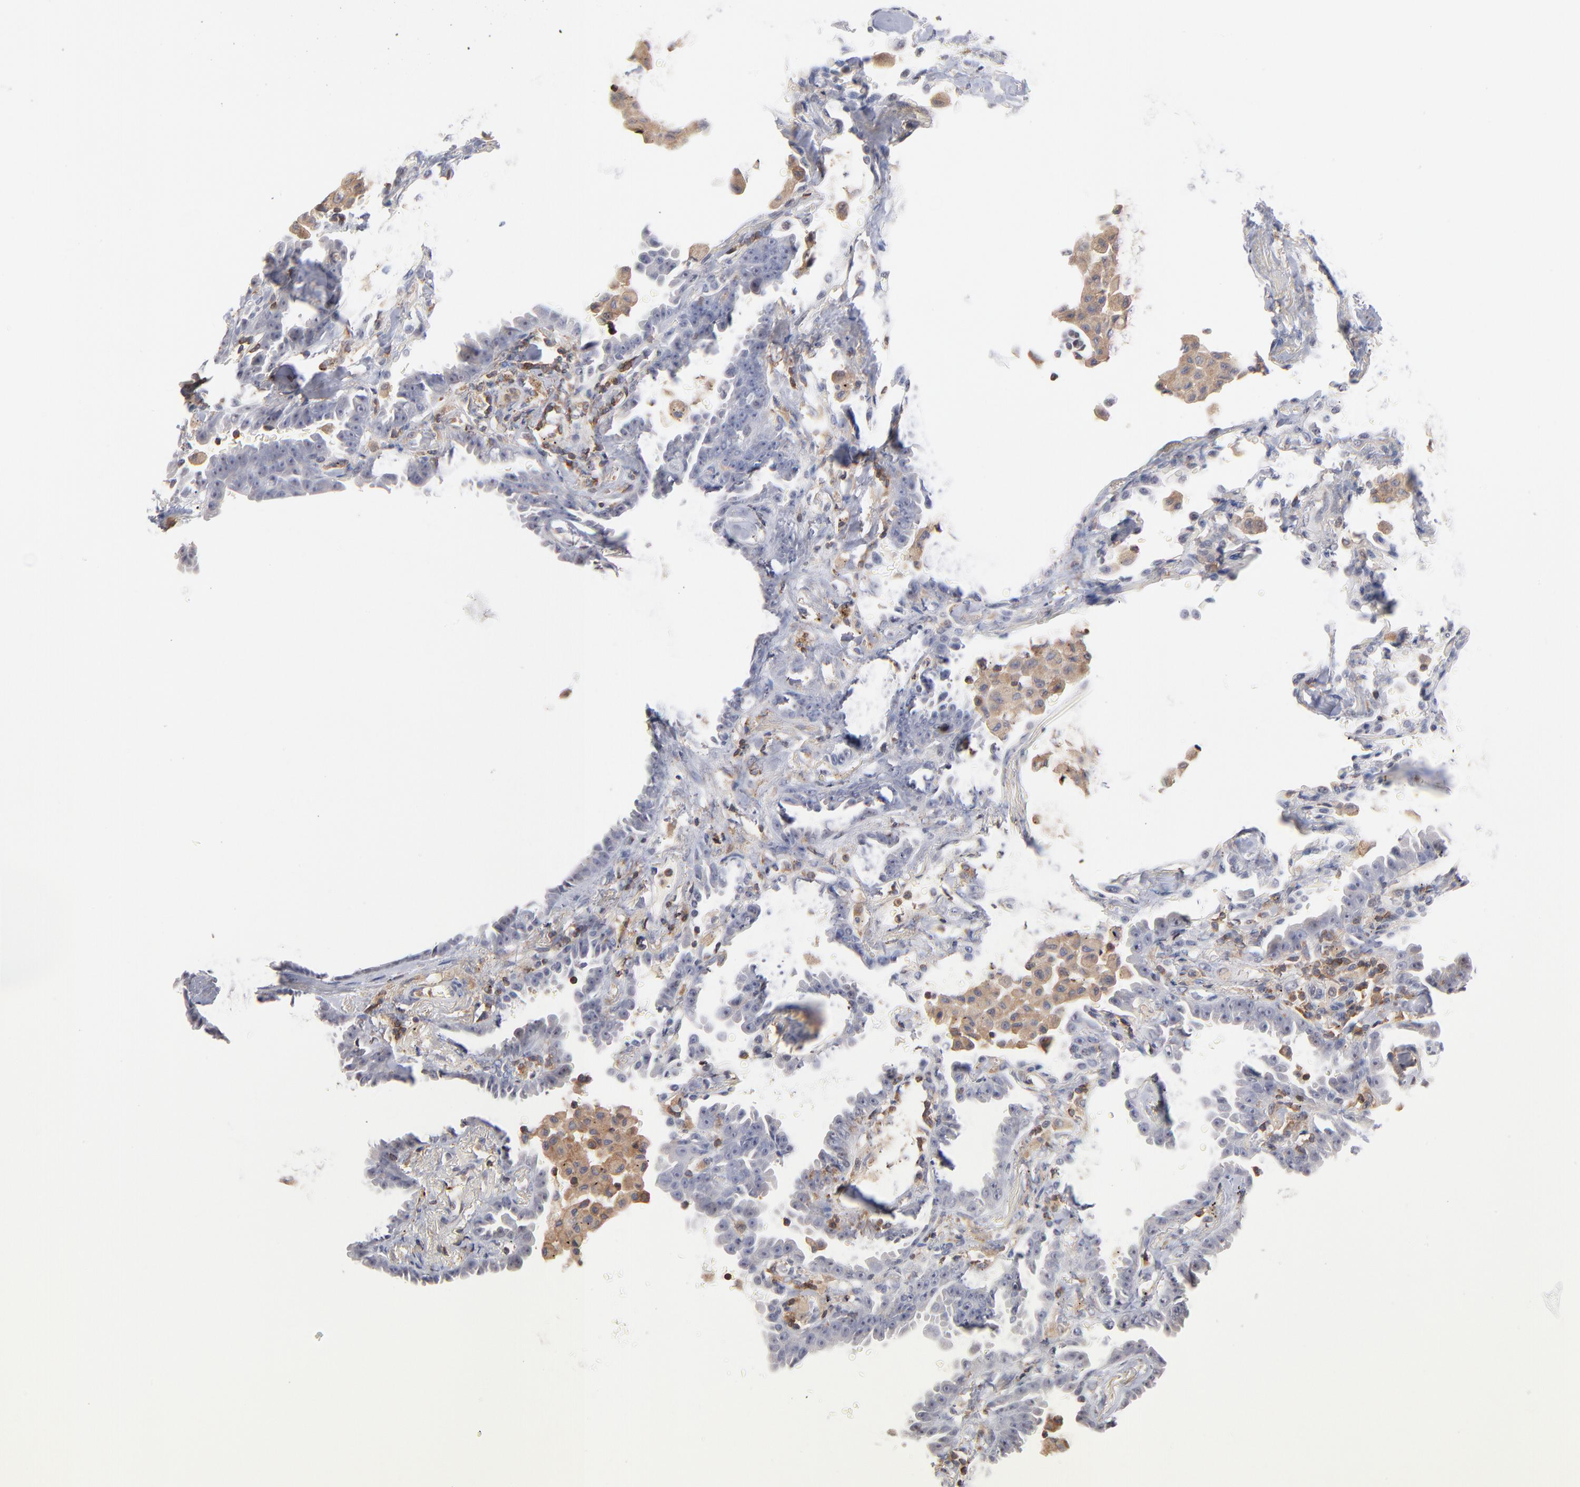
{"staining": {"intensity": "negative", "quantity": "none", "location": "none"}, "tissue": "lung cancer", "cell_type": "Tumor cells", "image_type": "cancer", "snomed": [{"axis": "morphology", "description": "Adenocarcinoma, NOS"}, {"axis": "topography", "description": "Lung"}], "caption": "Tumor cells are negative for brown protein staining in lung cancer. (Stains: DAB (3,3'-diaminobenzidine) immunohistochemistry with hematoxylin counter stain, Microscopy: brightfield microscopy at high magnification).", "gene": "WIPF1", "patient": {"sex": "female", "age": 64}}